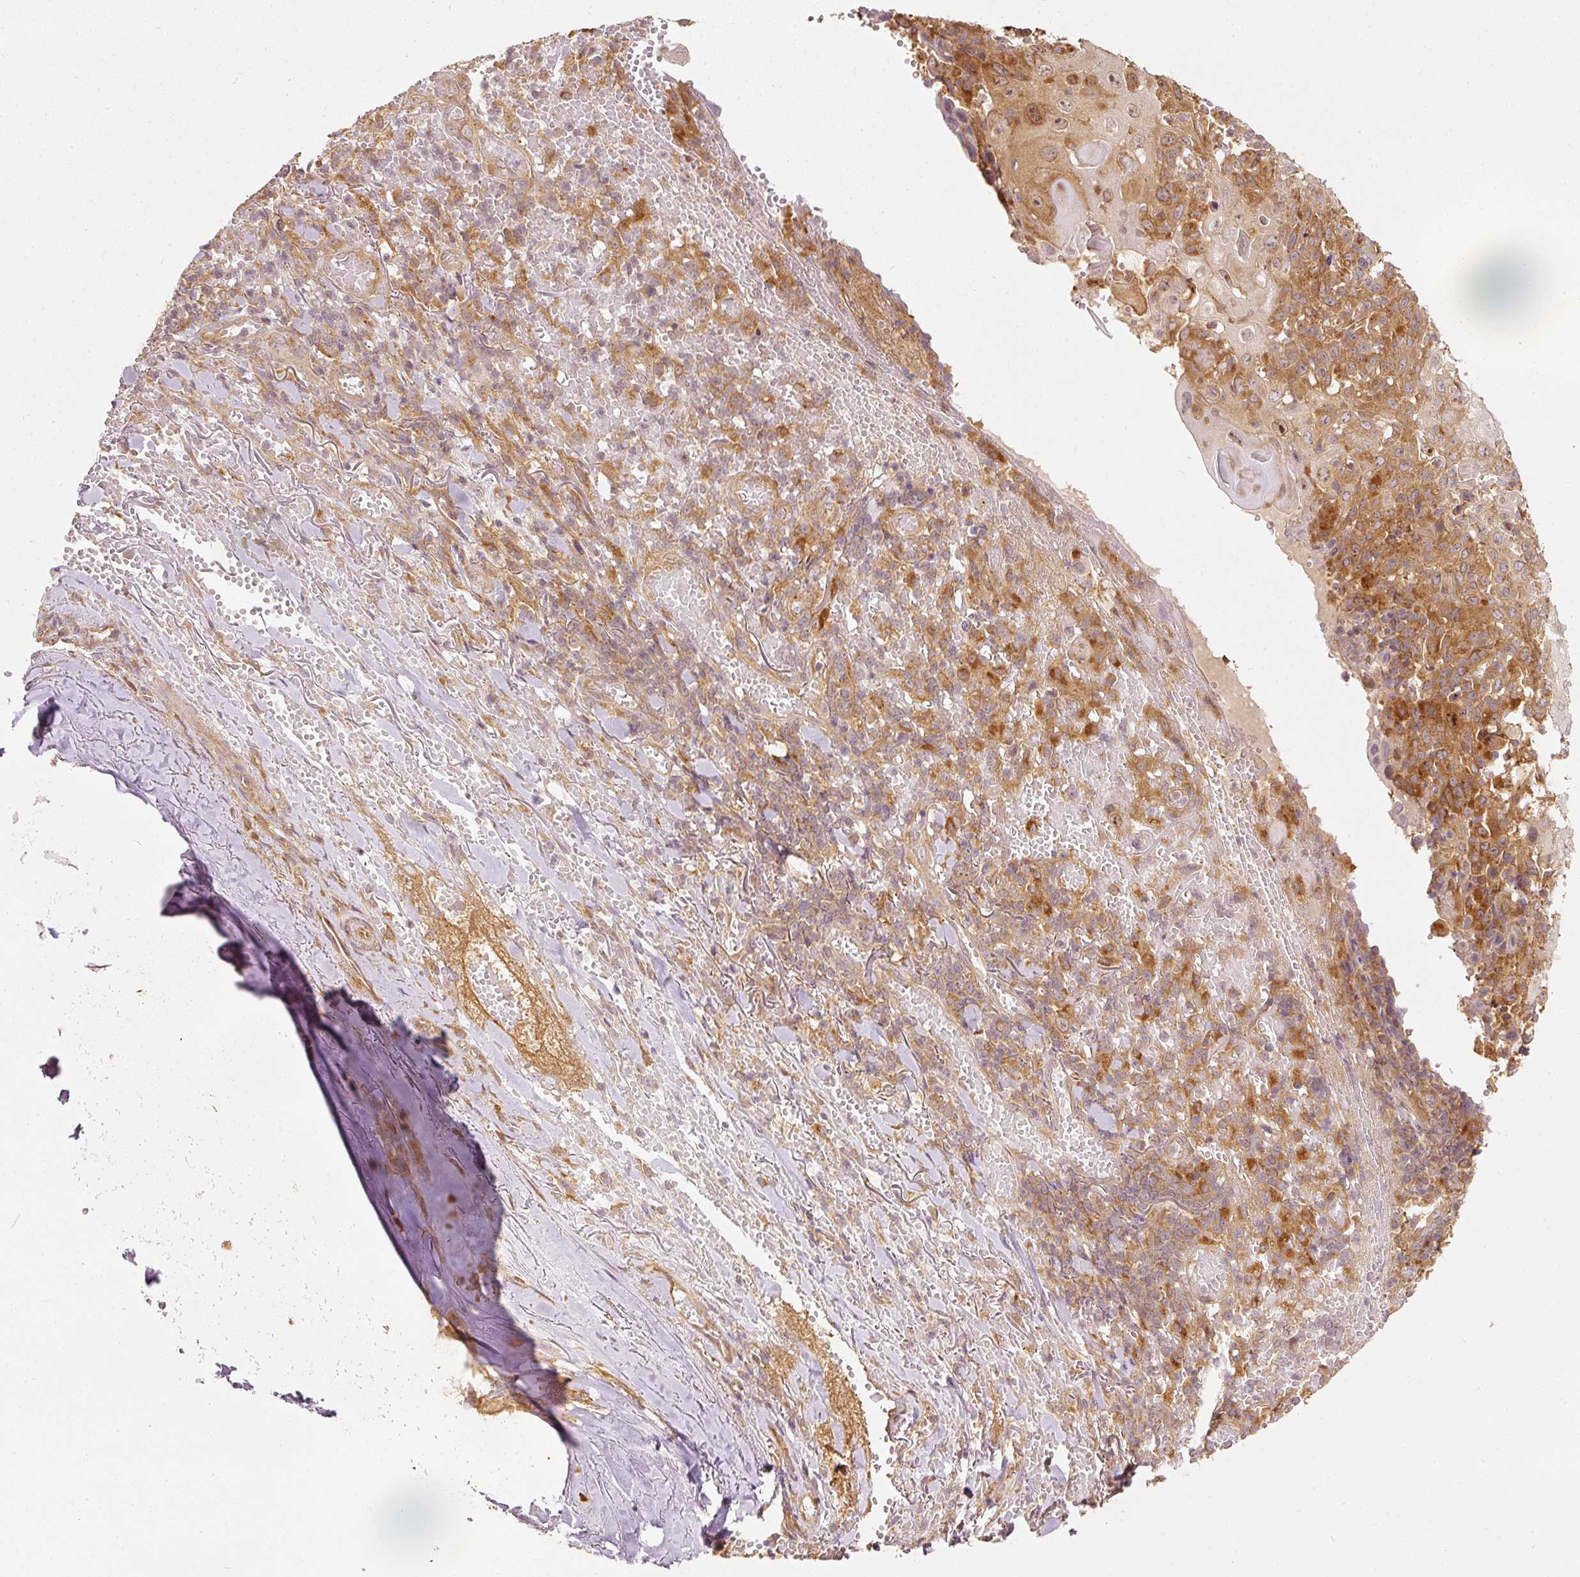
{"staining": {"intensity": "moderate", "quantity": ">75%", "location": "cytoplasmic/membranous"}, "tissue": "skin cancer", "cell_type": "Tumor cells", "image_type": "cancer", "snomed": [{"axis": "morphology", "description": "Normal tissue, NOS"}, {"axis": "morphology", "description": "Squamous cell carcinoma, NOS"}, {"axis": "topography", "description": "Skin"}, {"axis": "topography", "description": "Cartilage tissue"}], "caption": "Tumor cells demonstrate moderate cytoplasmic/membranous positivity in about >75% of cells in skin cancer.", "gene": "EIF3B", "patient": {"sex": "female", "age": 79}}